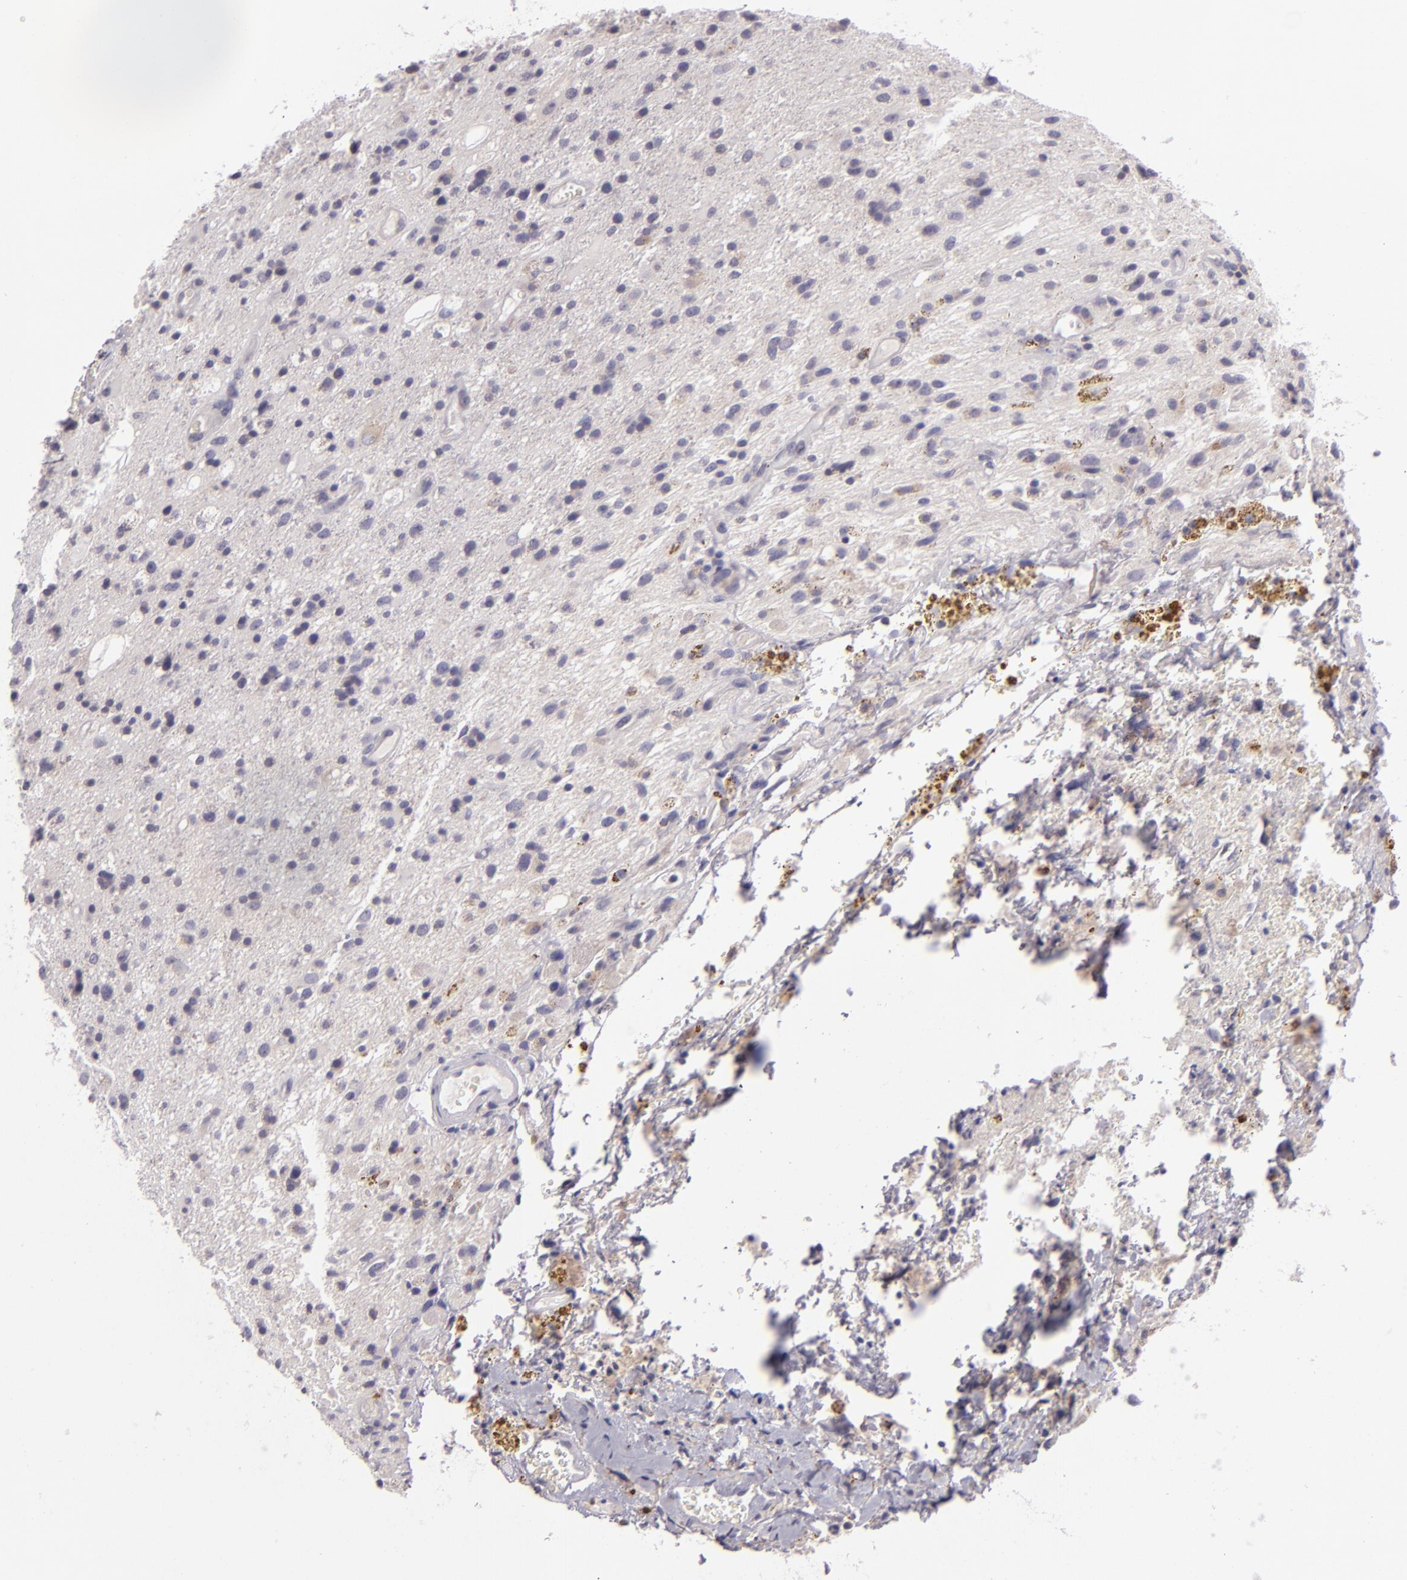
{"staining": {"intensity": "negative", "quantity": "none", "location": "none"}, "tissue": "glioma", "cell_type": "Tumor cells", "image_type": "cancer", "snomed": [{"axis": "morphology", "description": "Glioma, malignant, High grade"}, {"axis": "topography", "description": "Brain"}], "caption": "The IHC photomicrograph has no significant expression in tumor cells of malignant high-grade glioma tissue.", "gene": "EGFL6", "patient": {"sex": "male", "age": 48}}